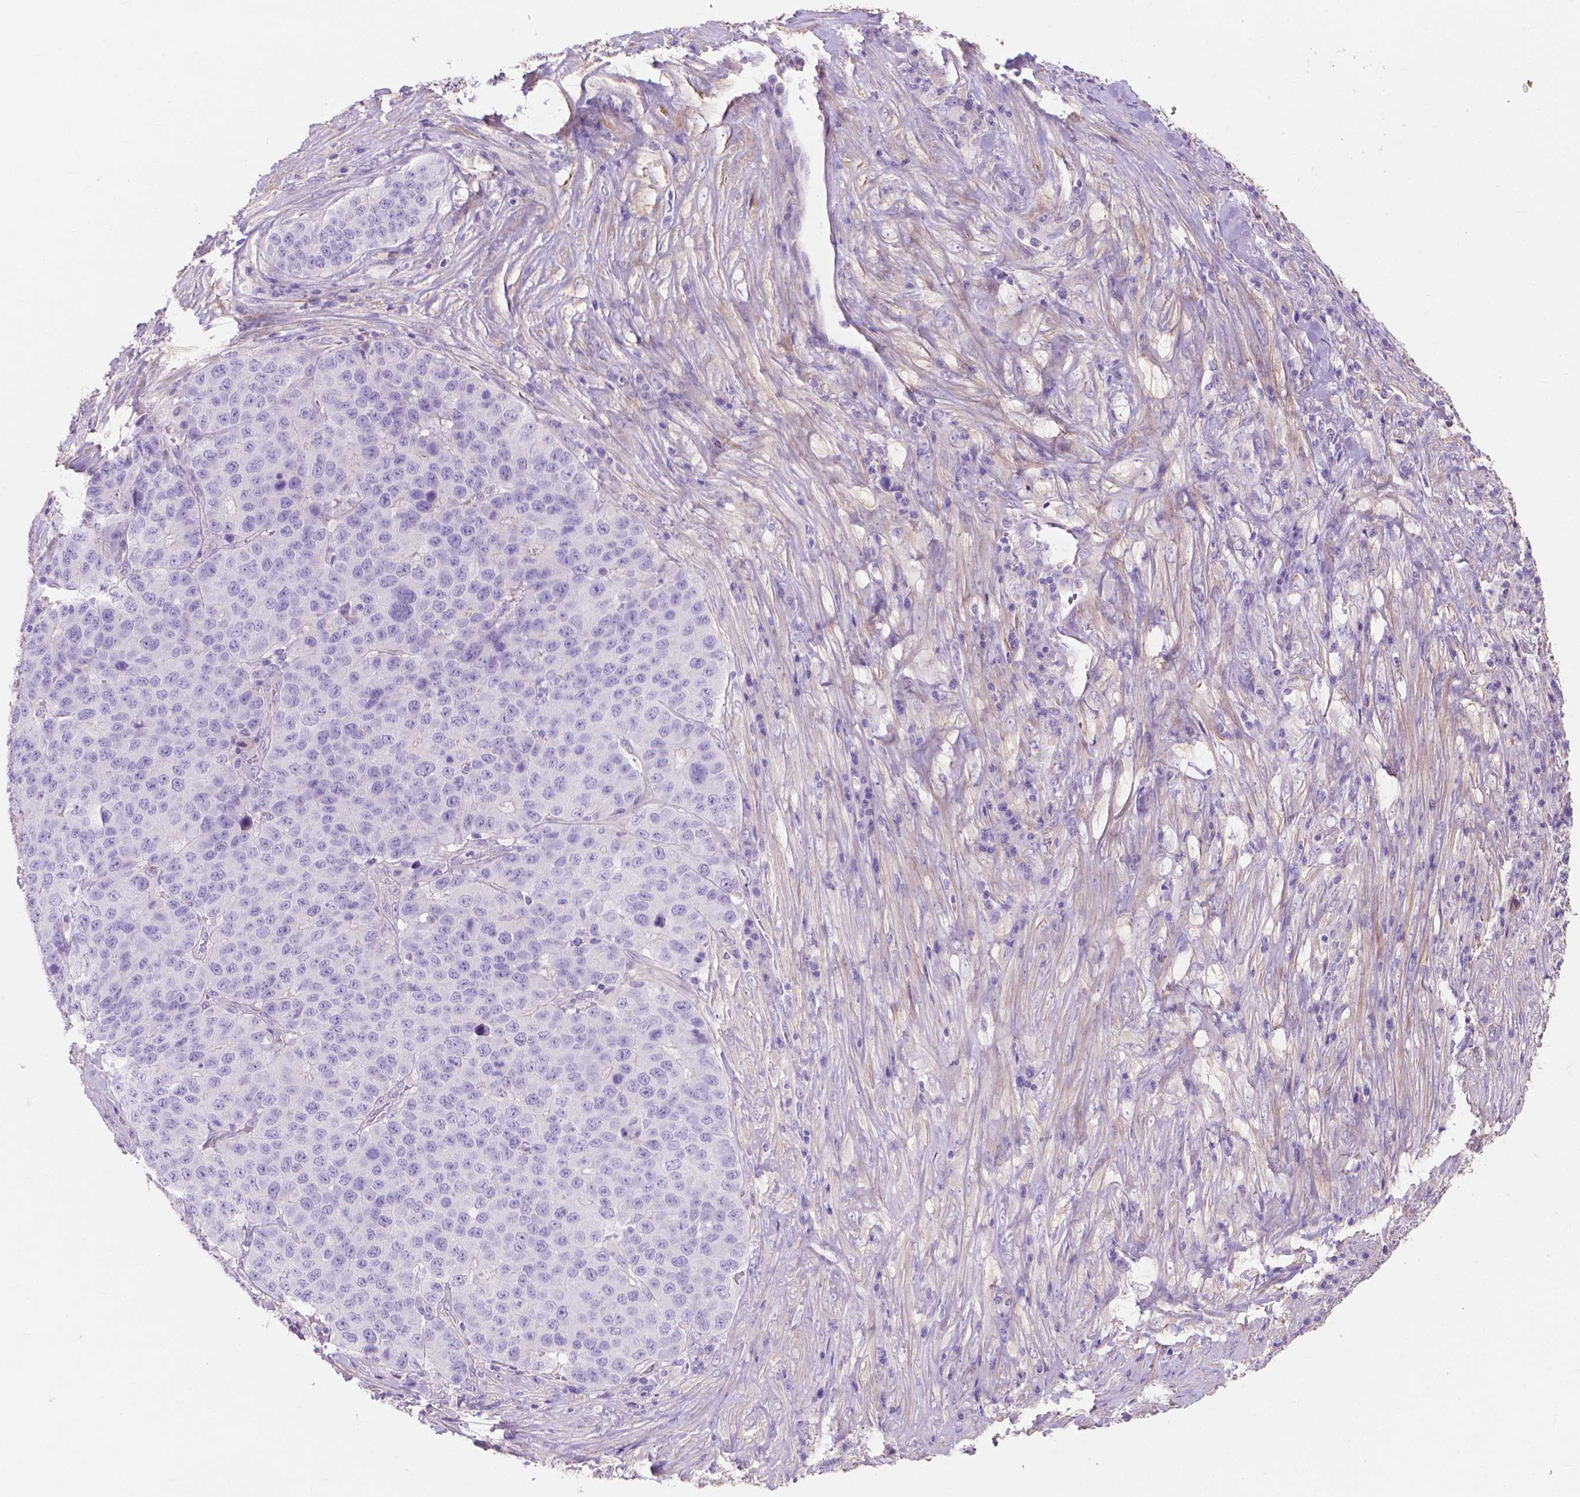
{"staining": {"intensity": "negative", "quantity": "none", "location": "none"}, "tissue": "stomach cancer", "cell_type": "Tumor cells", "image_type": "cancer", "snomed": [{"axis": "morphology", "description": "Adenocarcinoma, NOS"}, {"axis": "topography", "description": "Stomach"}], "caption": "A high-resolution image shows immunohistochemistry (IHC) staining of adenocarcinoma (stomach), which shows no significant staining in tumor cells.", "gene": "MBLAC1", "patient": {"sex": "male", "age": 71}}